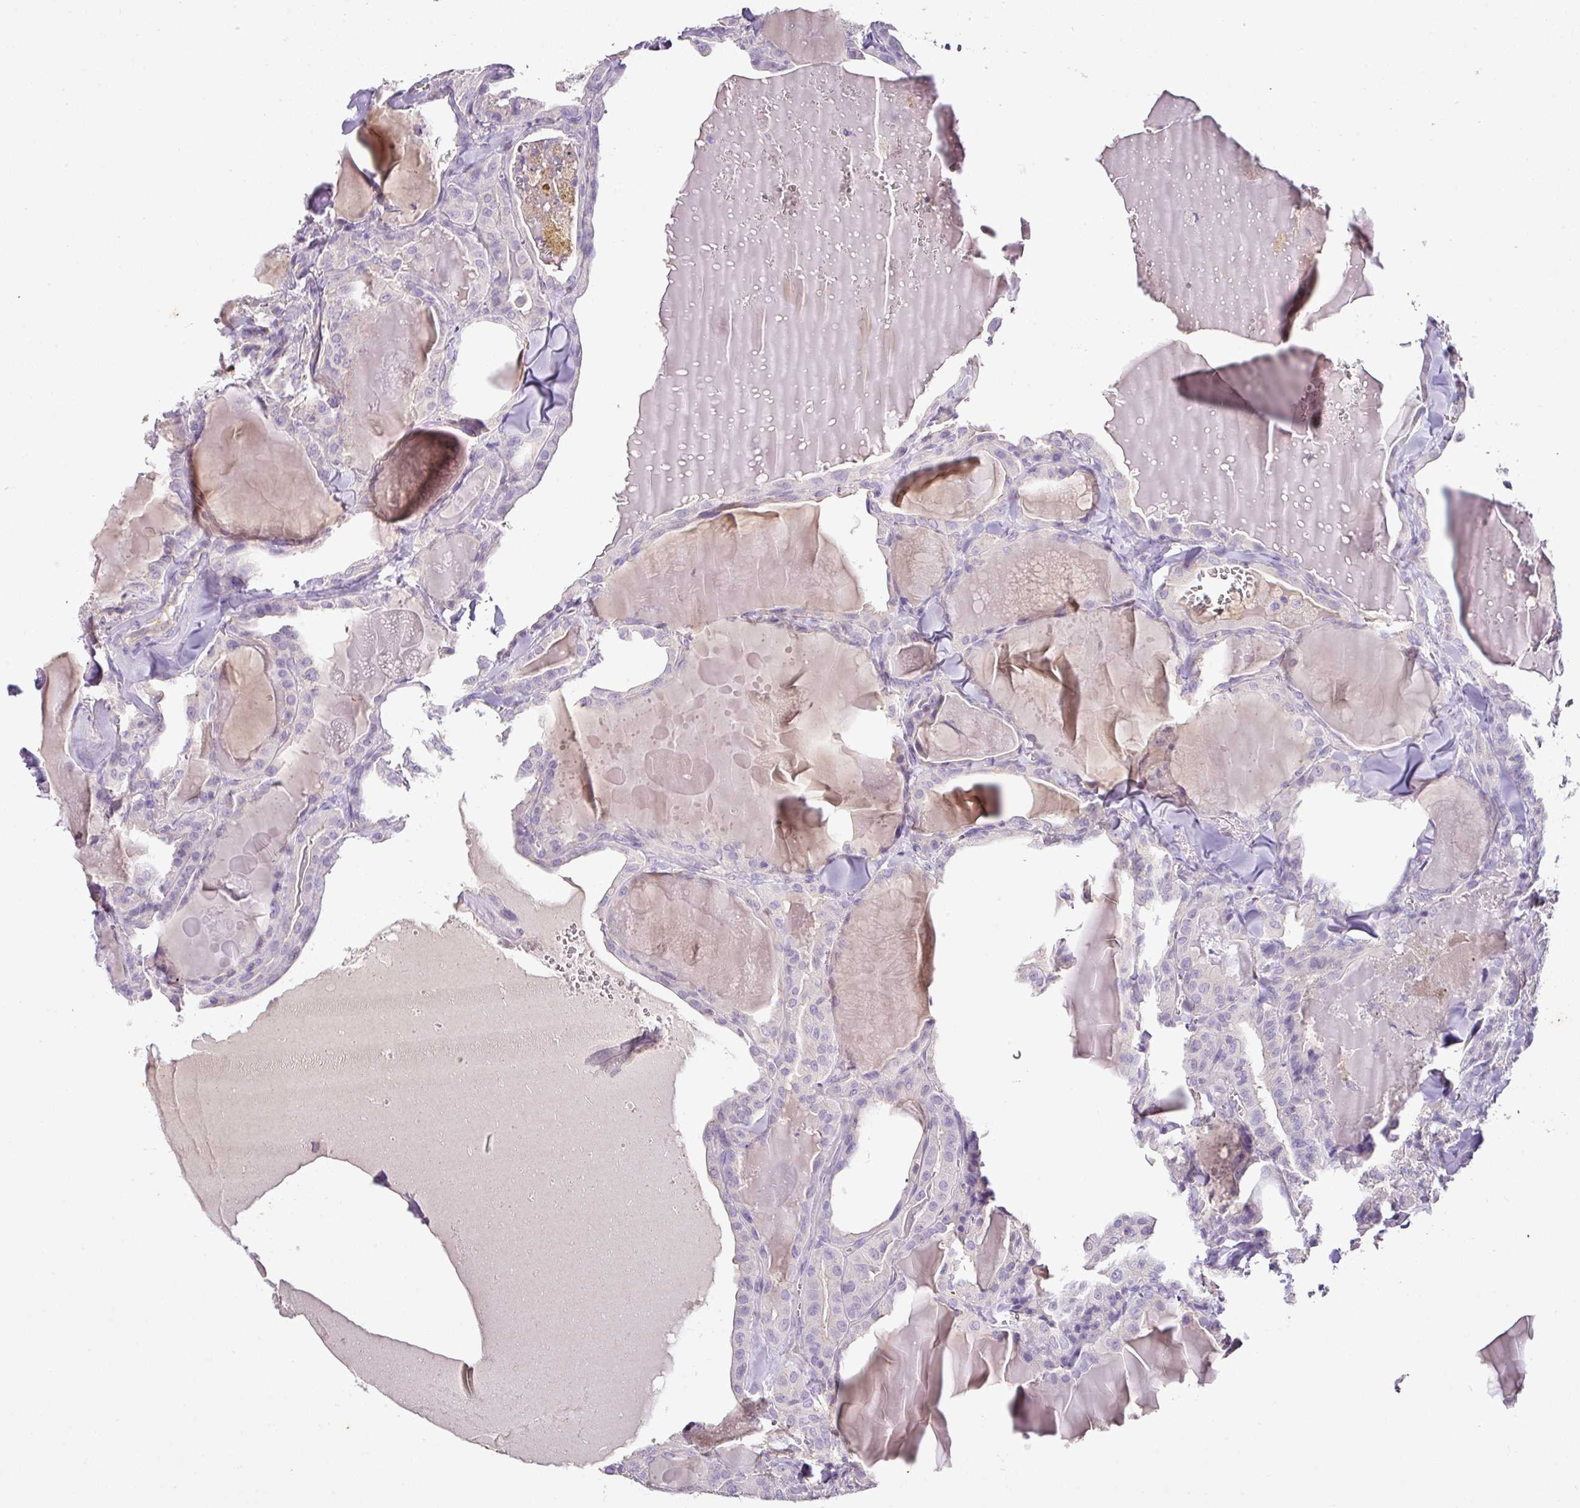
{"staining": {"intensity": "negative", "quantity": "none", "location": "none"}, "tissue": "thyroid cancer", "cell_type": "Tumor cells", "image_type": "cancer", "snomed": [{"axis": "morphology", "description": "Papillary adenocarcinoma, NOS"}, {"axis": "topography", "description": "Thyroid gland"}], "caption": "Immunohistochemistry (IHC) photomicrograph of human thyroid papillary adenocarcinoma stained for a protein (brown), which reveals no positivity in tumor cells.", "gene": "AGR3", "patient": {"sex": "male", "age": 52}}